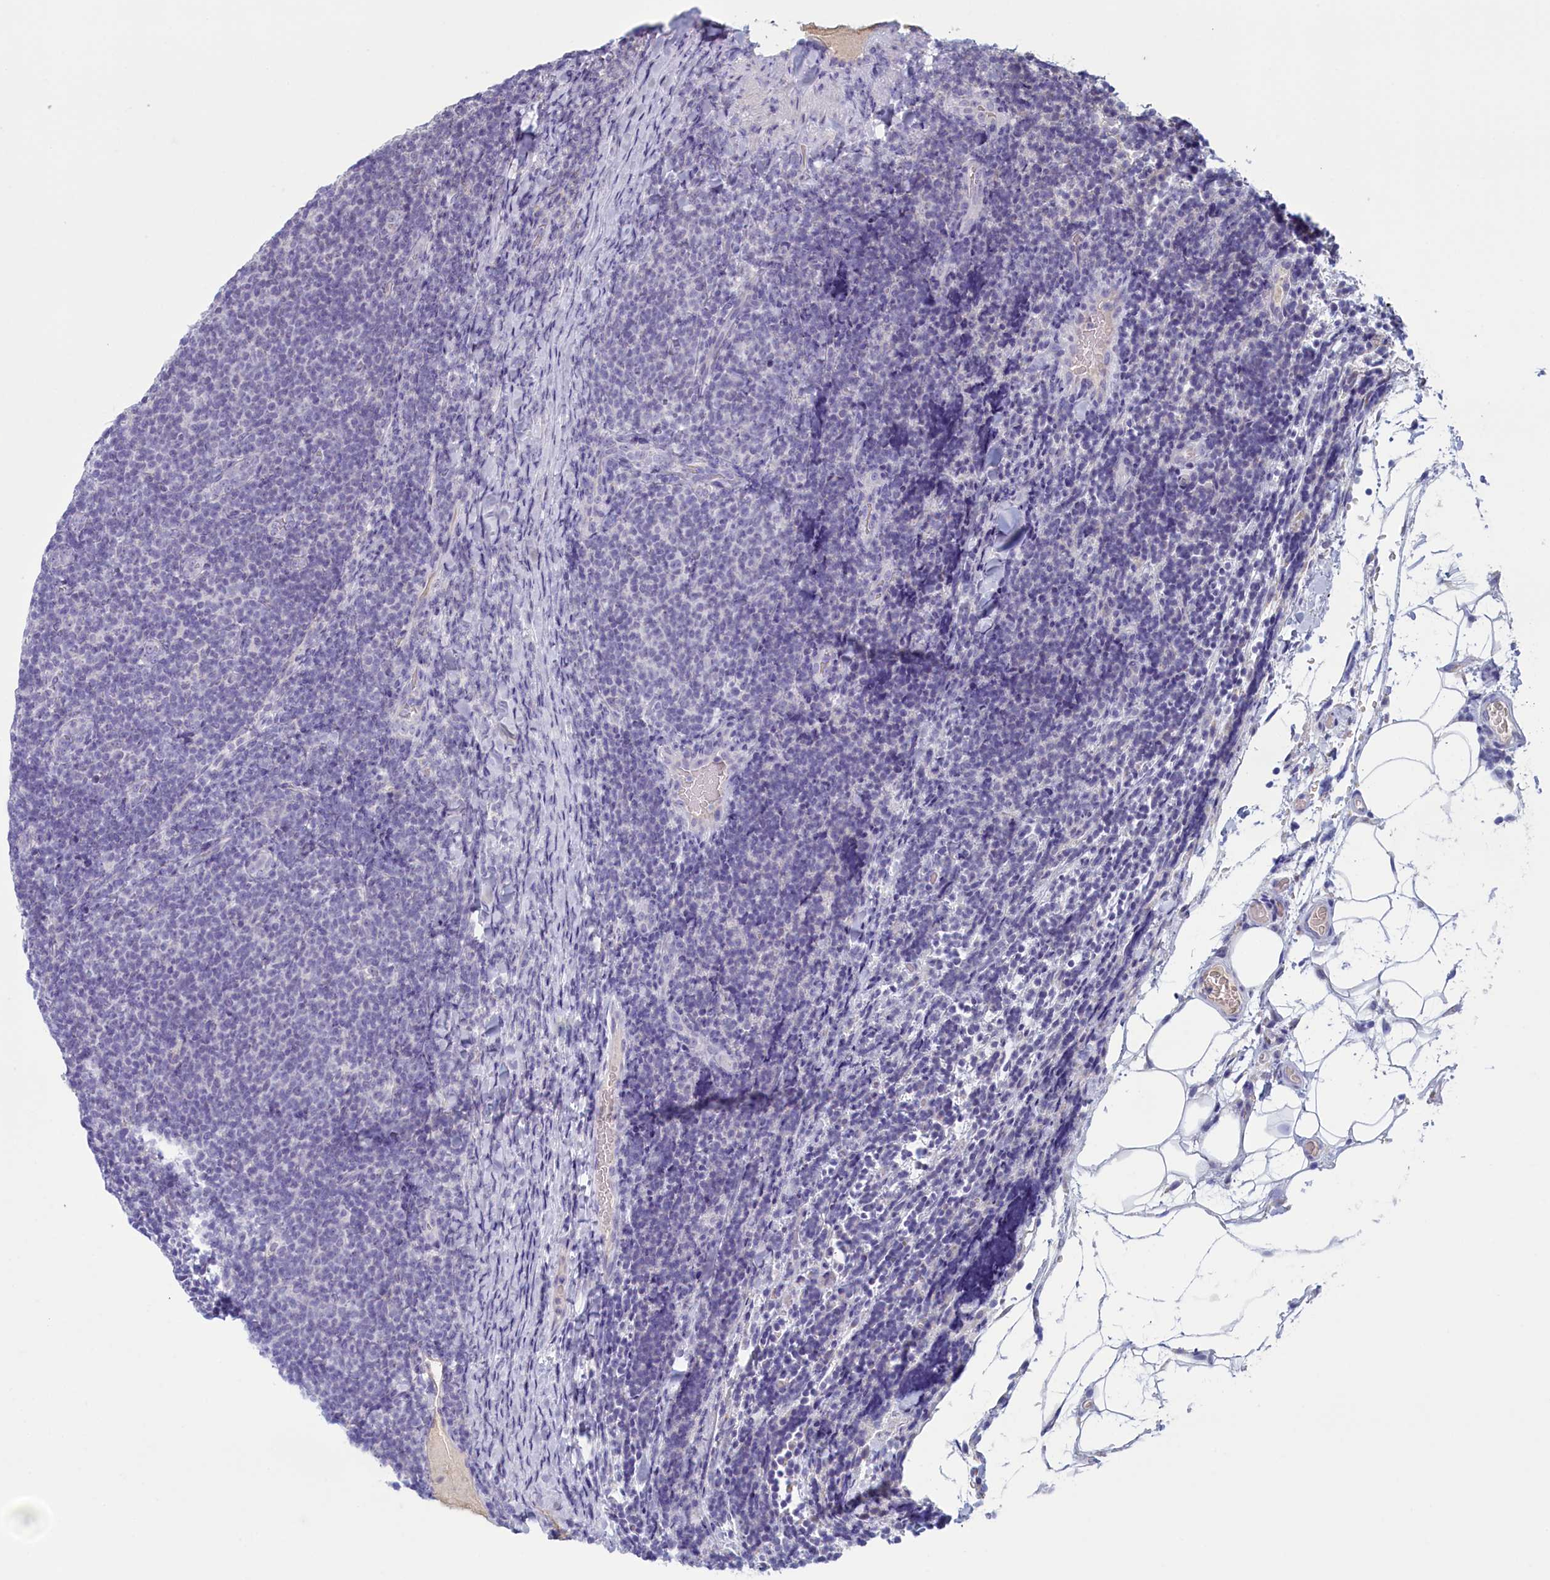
{"staining": {"intensity": "negative", "quantity": "none", "location": "none"}, "tissue": "lymphoma", "cell_type": "Tumor cells", "image_type": "cancer", "snomed": [{"axis": "morphology", "description": "Malignant lymphoma, non-Hodgkin's type, Low grade"}, {"axis": "topography", "description": "Lymph node"}], "caption": "Immunohistochemistry photomicrograph of lymphoma stained for a protein (brown), which shows no expression in tumor cells.", "gene": "ATF7IP2", "patient": {"sex": "male", "age": 66}}